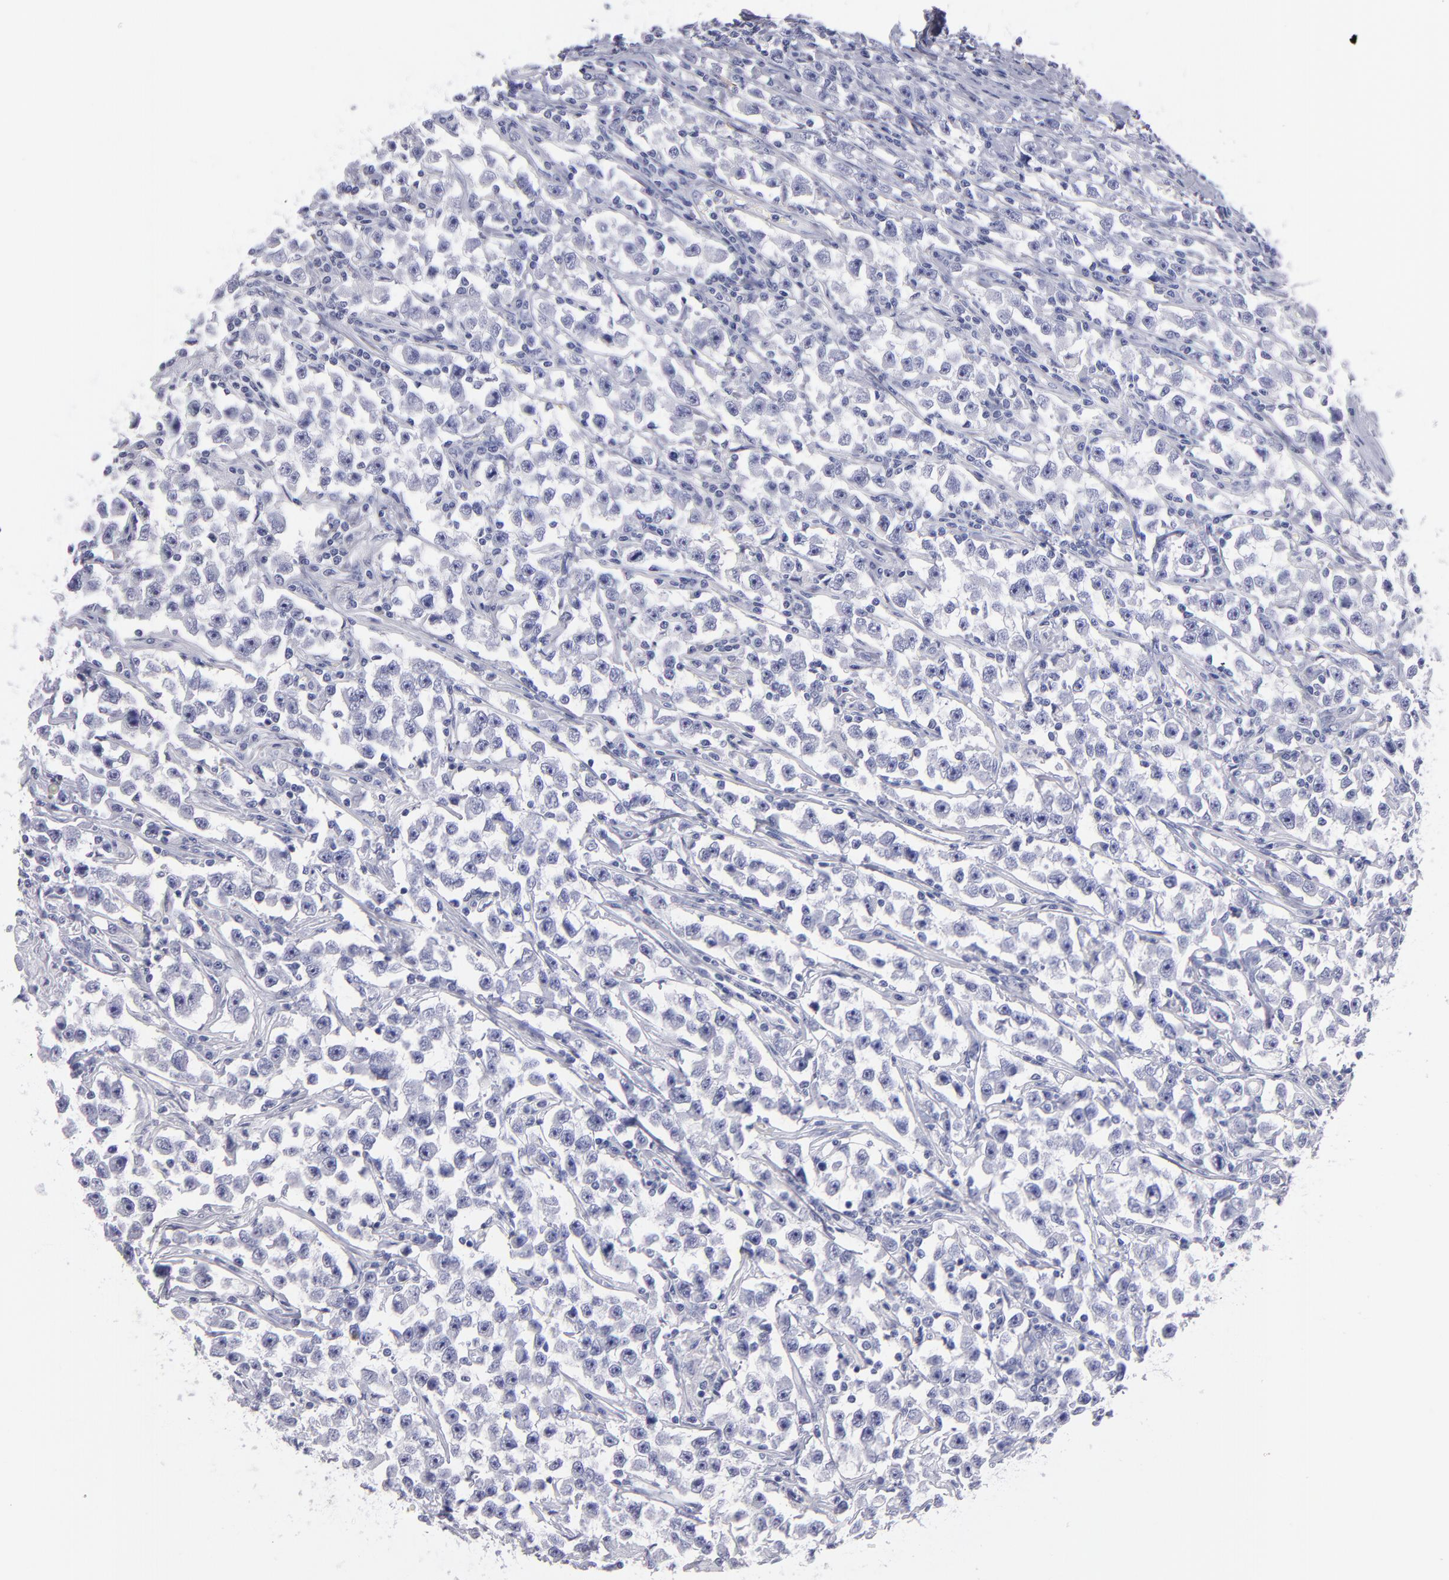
{"staining": {"intensity": "negative", "quantity": "none", "location": "none"}, "tissue": "testis cancer", "cell_type": "Tumor cells", "image_type": "cancer", "snomed": [{"axis": "morphology", "description": "Seminoma, NOS"}, {"axis": "topography", "description": "Testis"}], "caption": "The image displays no significant expression in tumor cells of testis cancer (seminoma).", "gene": "MB", "patient": {"sex": "male", "age": 33}}